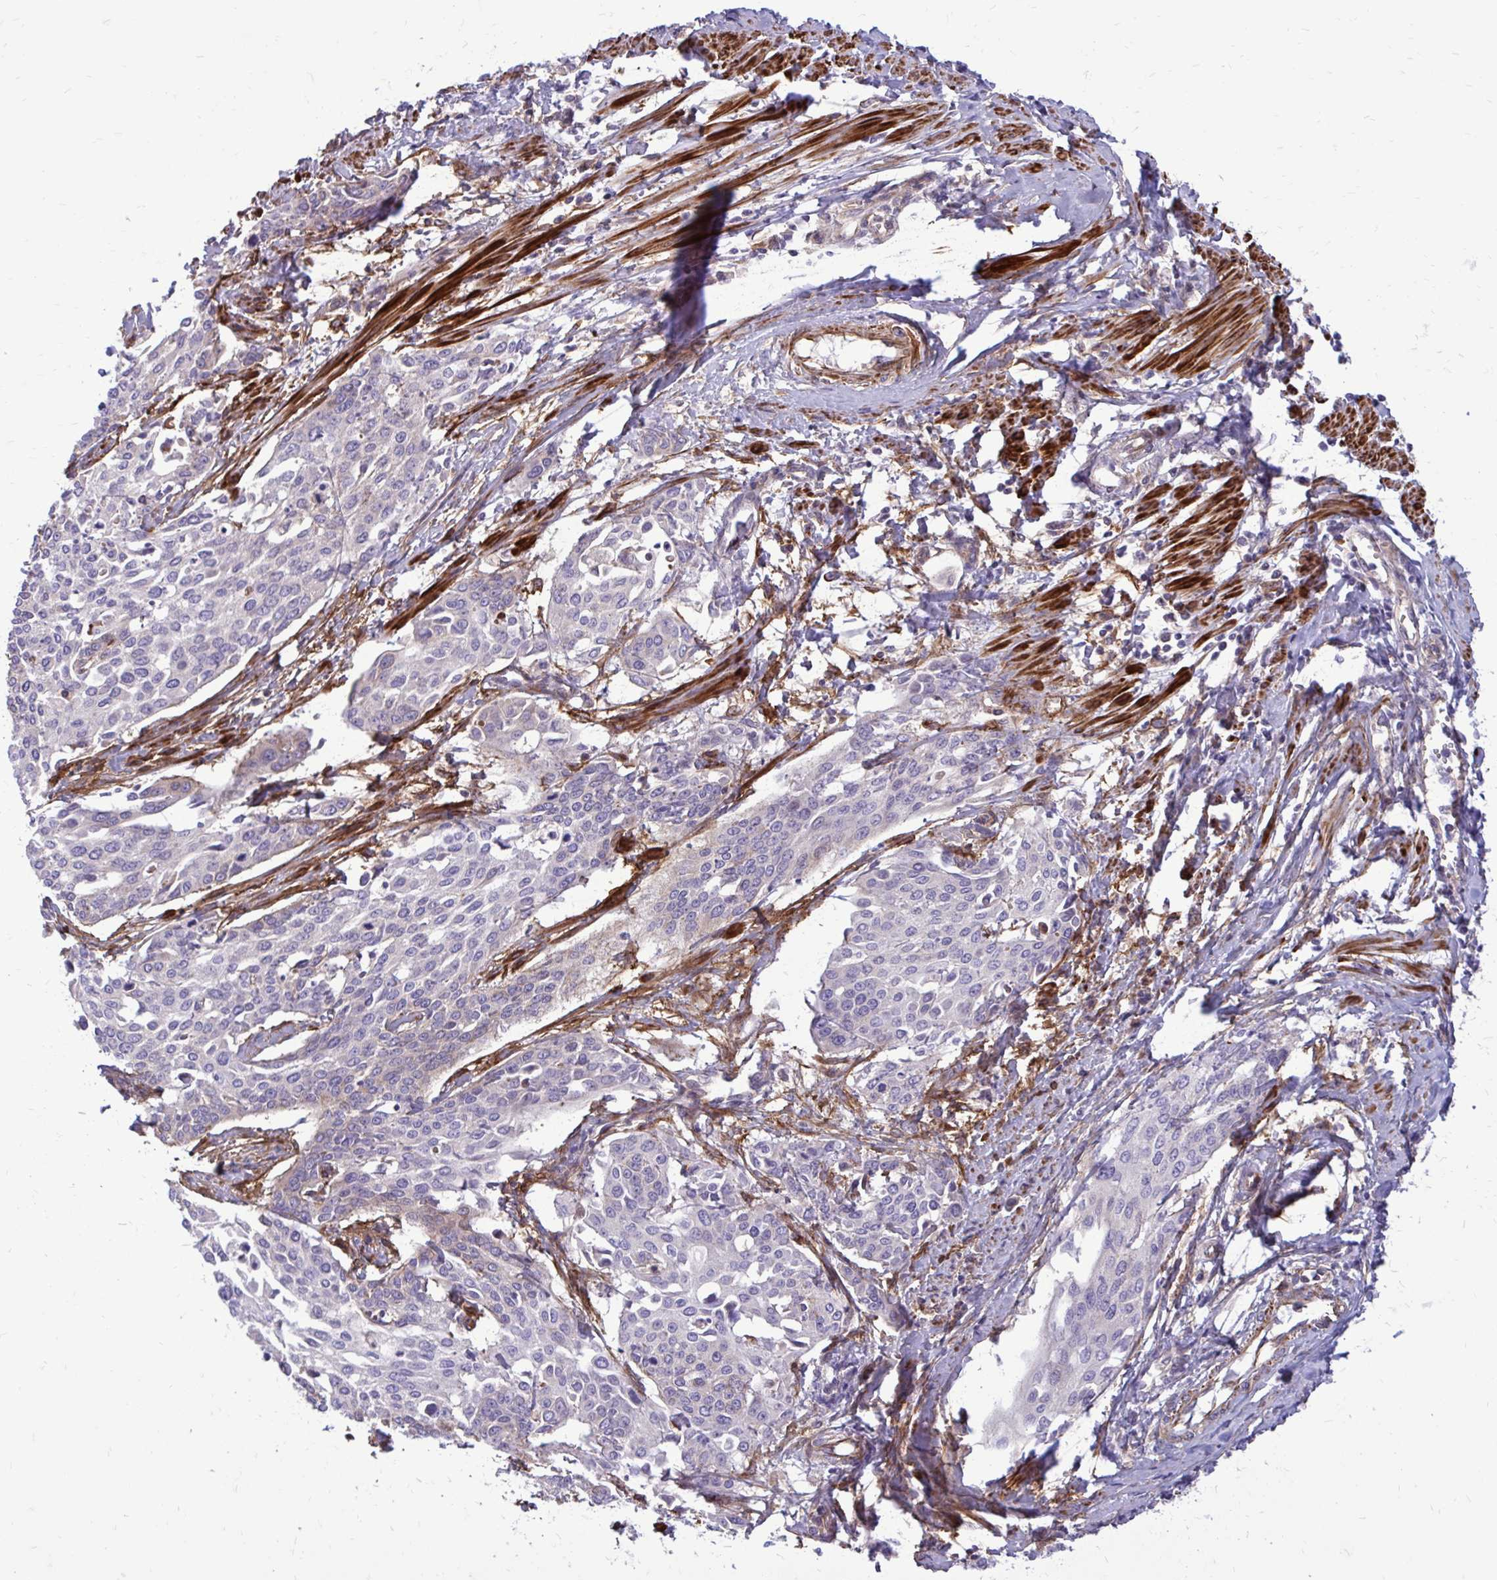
{"staining": {"intensity": "negative", "quantity": "none", "location": "none"}, "tissue": "cervical cancer", "cell_type": "Tumor cells", "image_type": "cancer", "snomed": [{"axis": "morphology", "description": "Squamous cell carcinoma, NOS"}, {"axis": "topography", "description": "Cervix"}], "caption": "Immunohistochemistry (IHC) photomicrograph of cervical cancer (squamous cell carcinoma) stained for a protein (brown), which demonstrates no staining in tumor cells.", "gene": "FAP", "patient": {"sex": "female", "age": 44}}